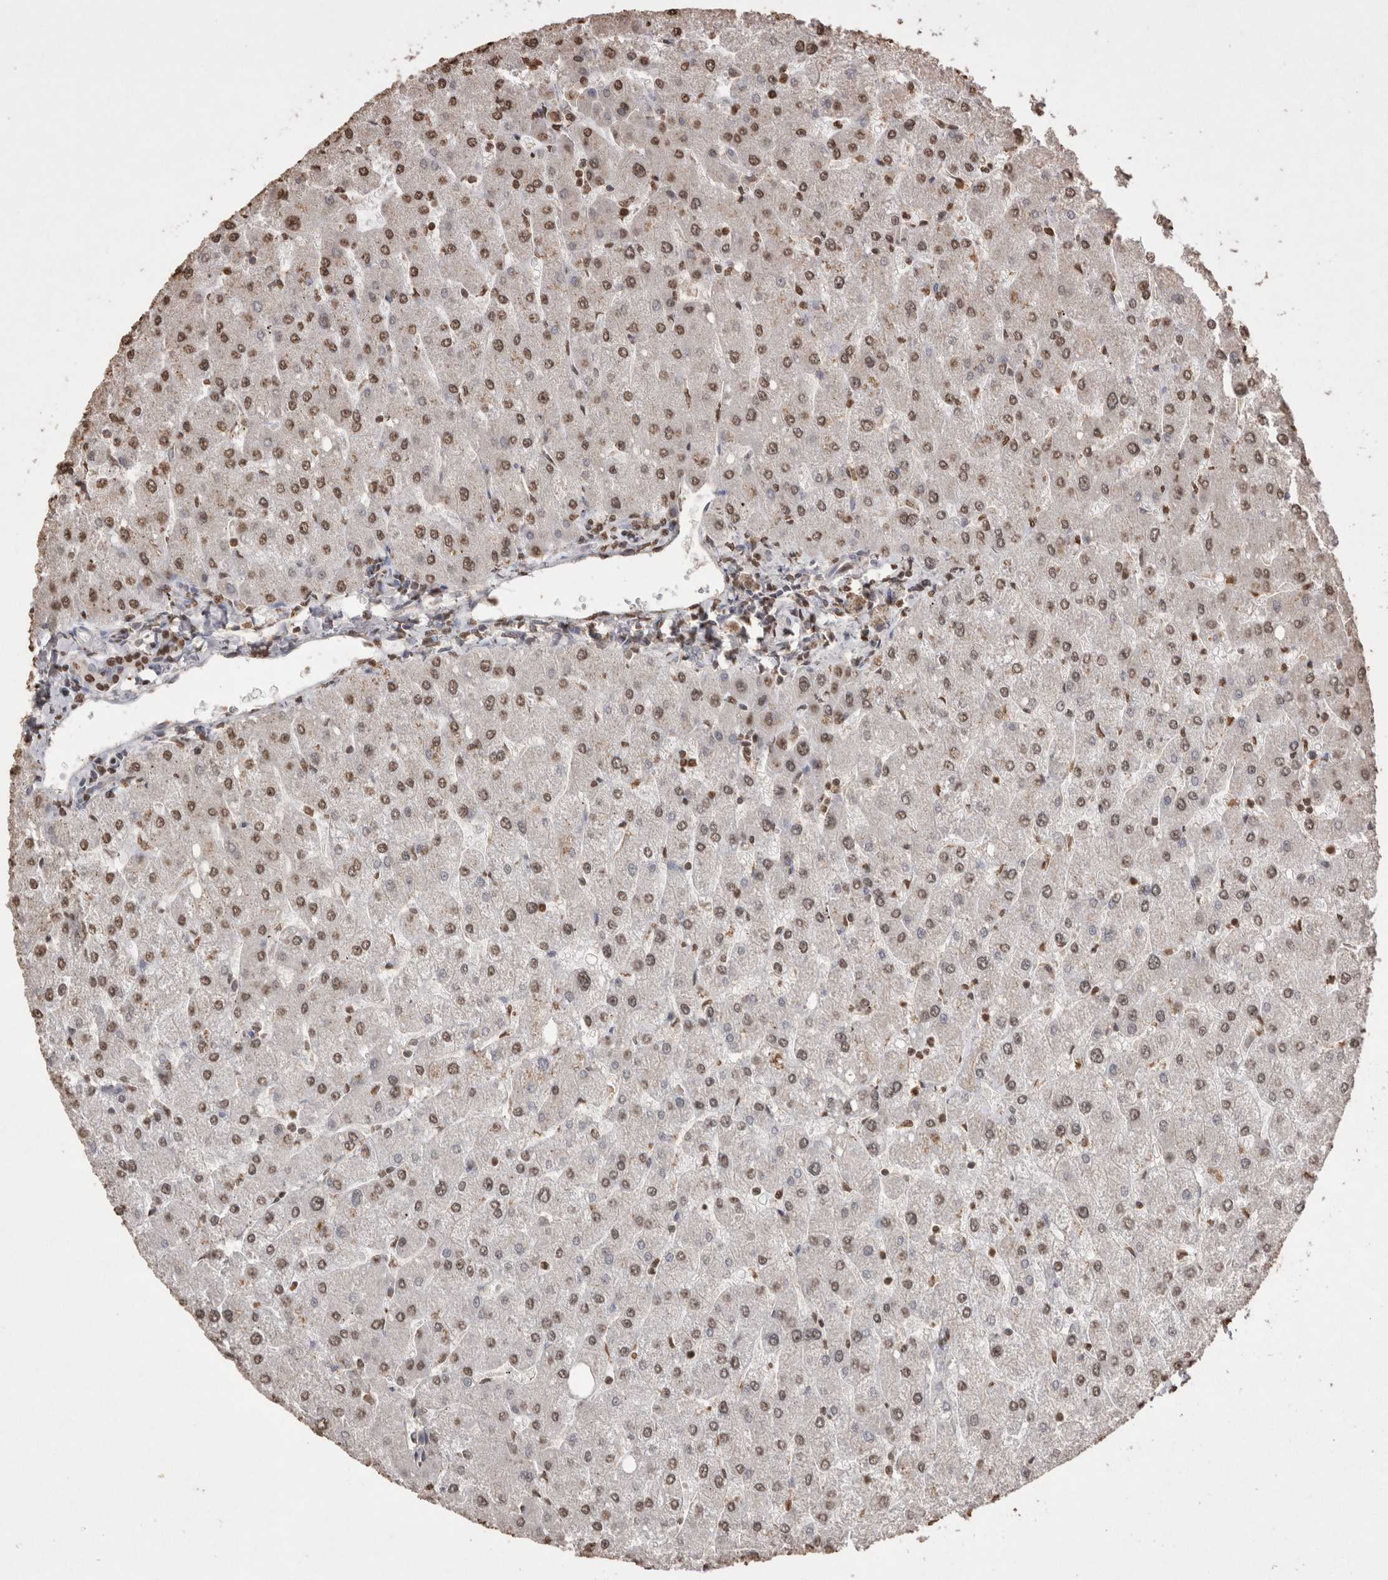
{"staining": {"intensity": "moderate", "quantity": ">75%", "location": "nuclear"}, "tissue": "liver", "cell_type": "Cholangiocytes", "image_type": "normal", "snomed": [{"axis": "morphology", "description": "Normal tissue, NOS"}, {"axis": "topography", "description": "Liver"}], "caption": "Immunohistochemical staining of benign liver displays medium levels of moderate nuclear staining in about >75% of cholangiocytes. The staining was performed using DAB (3,3'-diaminobenzidine), with brown indicating positive protein expression. Nuclei are stained blue with hematoxylin.", "gene": "POU5F1", "patient": {"sex": "male", "age": 55}}